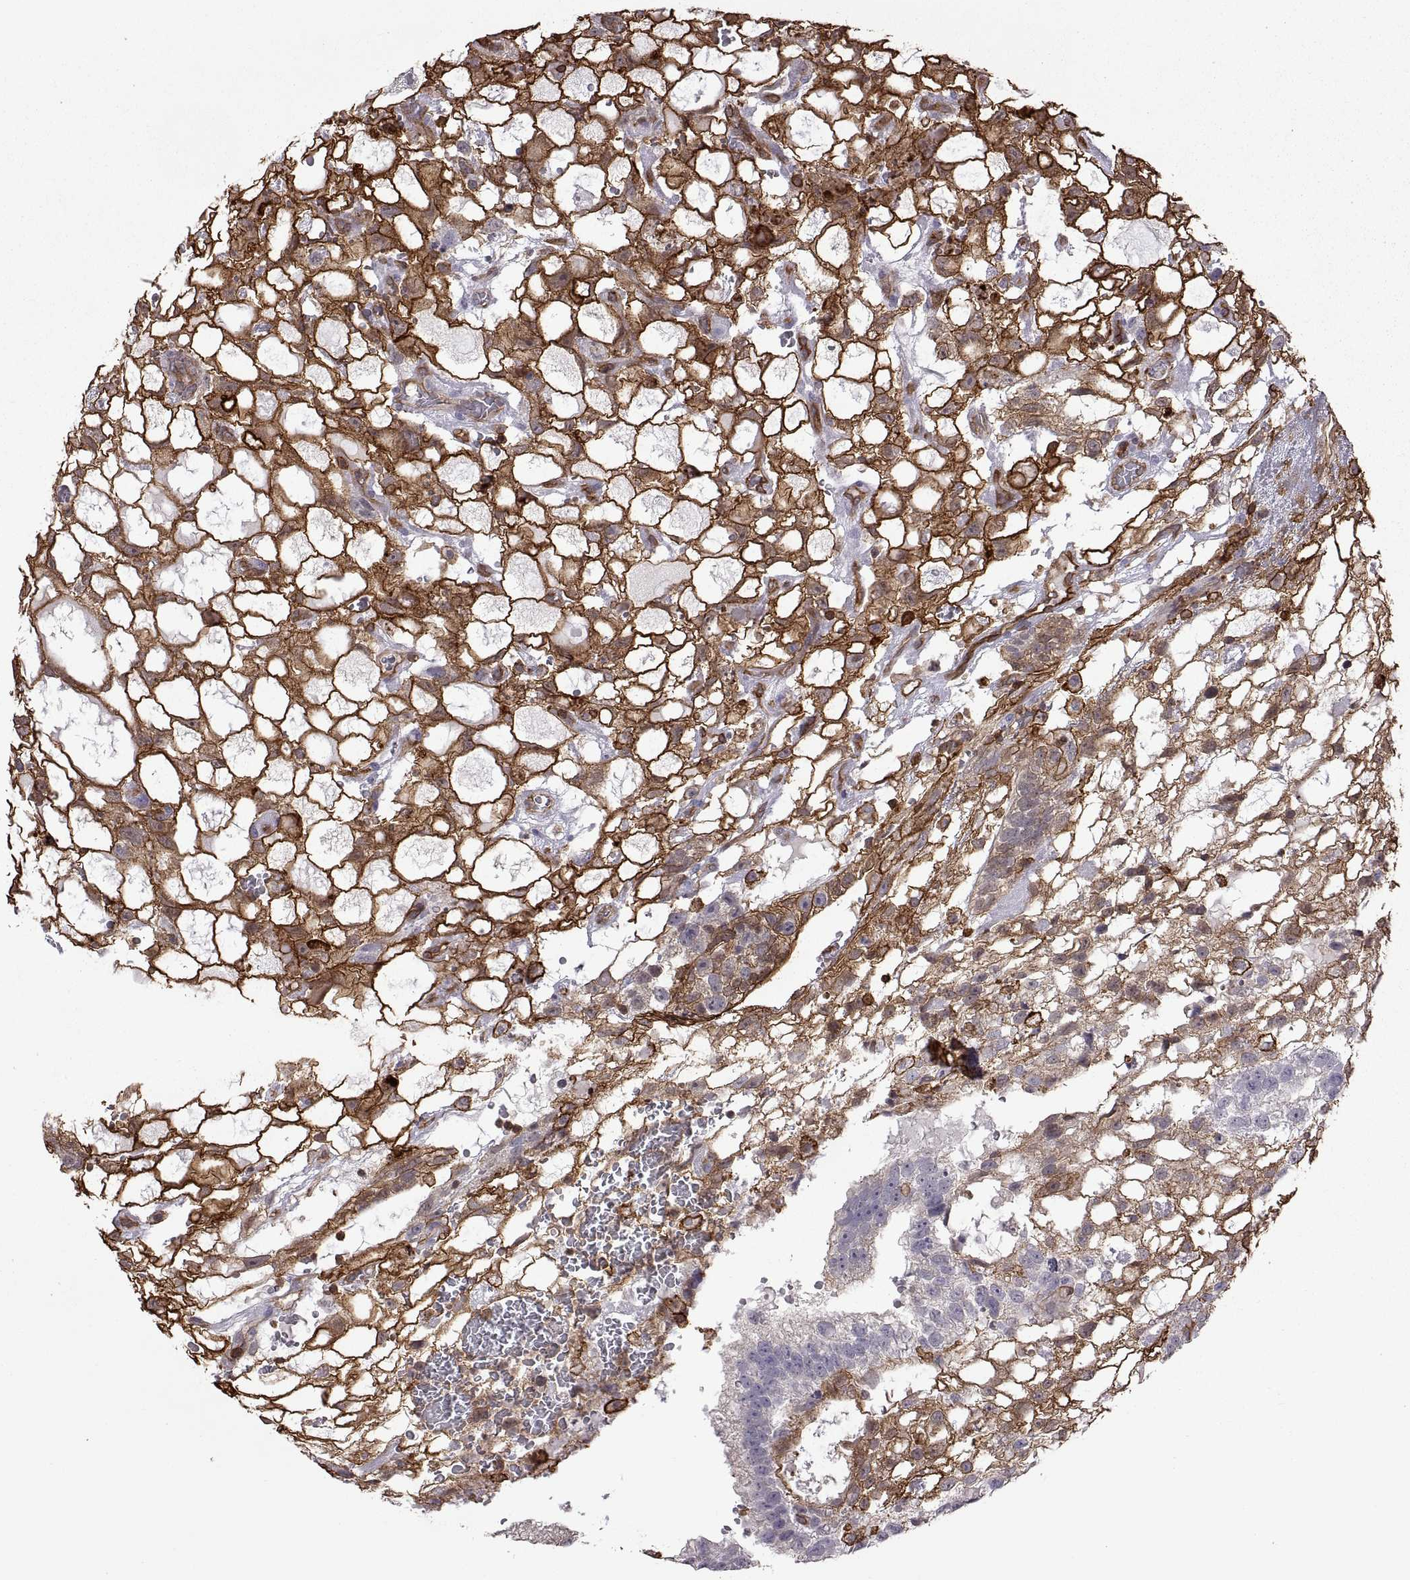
{"staining": {"intensity": "strong", "quantity": "<25%", "location": "cytoplasmic/membranous"}, "tissue": "testis cancer", "cell_type": "Tumor cells", "image_type": "cancer", "snomed": [{"axis": "morphology", "description": "Normal tissue, NOS"}, {"axis": "morphology", "description": "Carcinoma, Embryonal, NOS"}, {"axis": "topography", "description": "Testis"}, {"axis": "topography", "description": "Epididymis"}], "caption": "Immunohistochemical staining of testis cancer reveals strong cytoplasmic/membranous protein expression in about <25% of tumor cells. (DAB IHC with brightfield microscopy, high magnification).", "gene": "S100A10", "patient": {"sex": "male", "age": 32}}